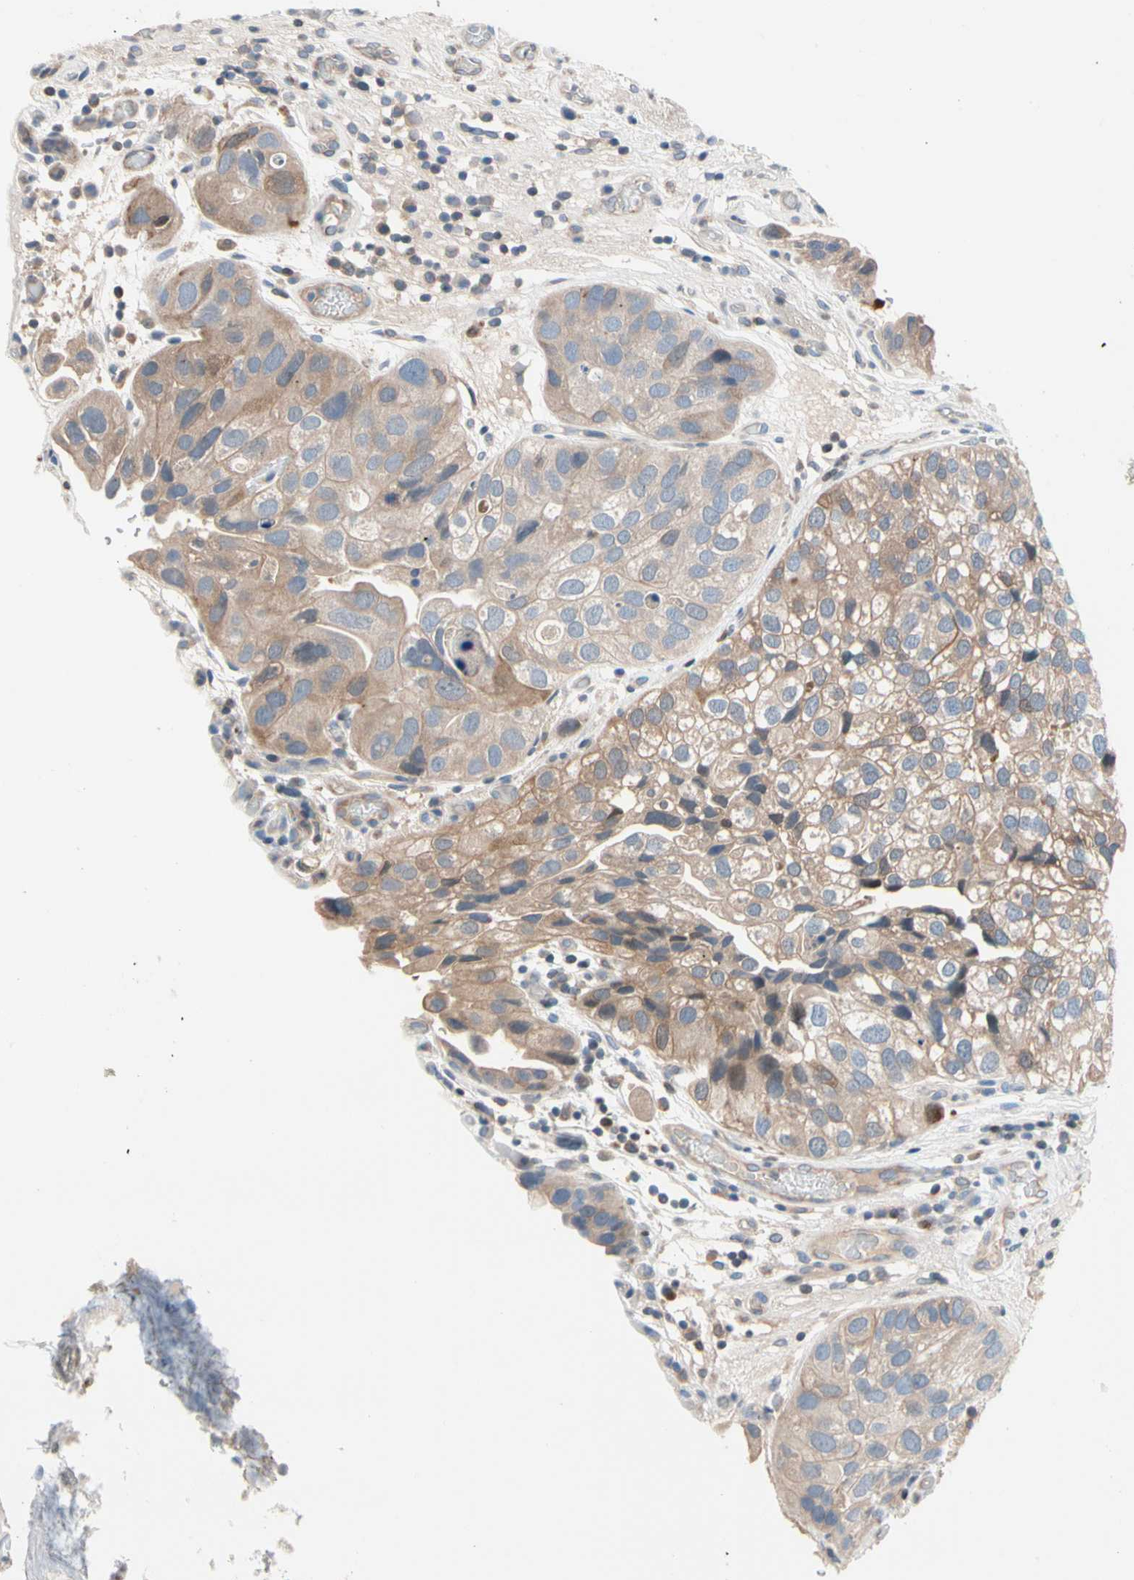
{"staining": {"intensity": "weak", "quantity": ">75%", "location": "cytoplasmic/membranous"}, "tissue": "urothelial cancer", "cell_type": "Tumor cells", "image_type": "cancer", "snomed": [{"axis": "morphology", "description": "Urothelial carcinoma, High grade"}, {"axis": "topography", "description": "Urinary bladder"}], "caption": "Immunohistochemistry image of high-grade urothelial carcinoma stained for a protein (brown), which exhibits low levels of weak cytoplasmic/membranous staining in approximately >75% of tumor cells.", "gene": "MAP3K3", "patient": {"sex": "female", "age": 64}}